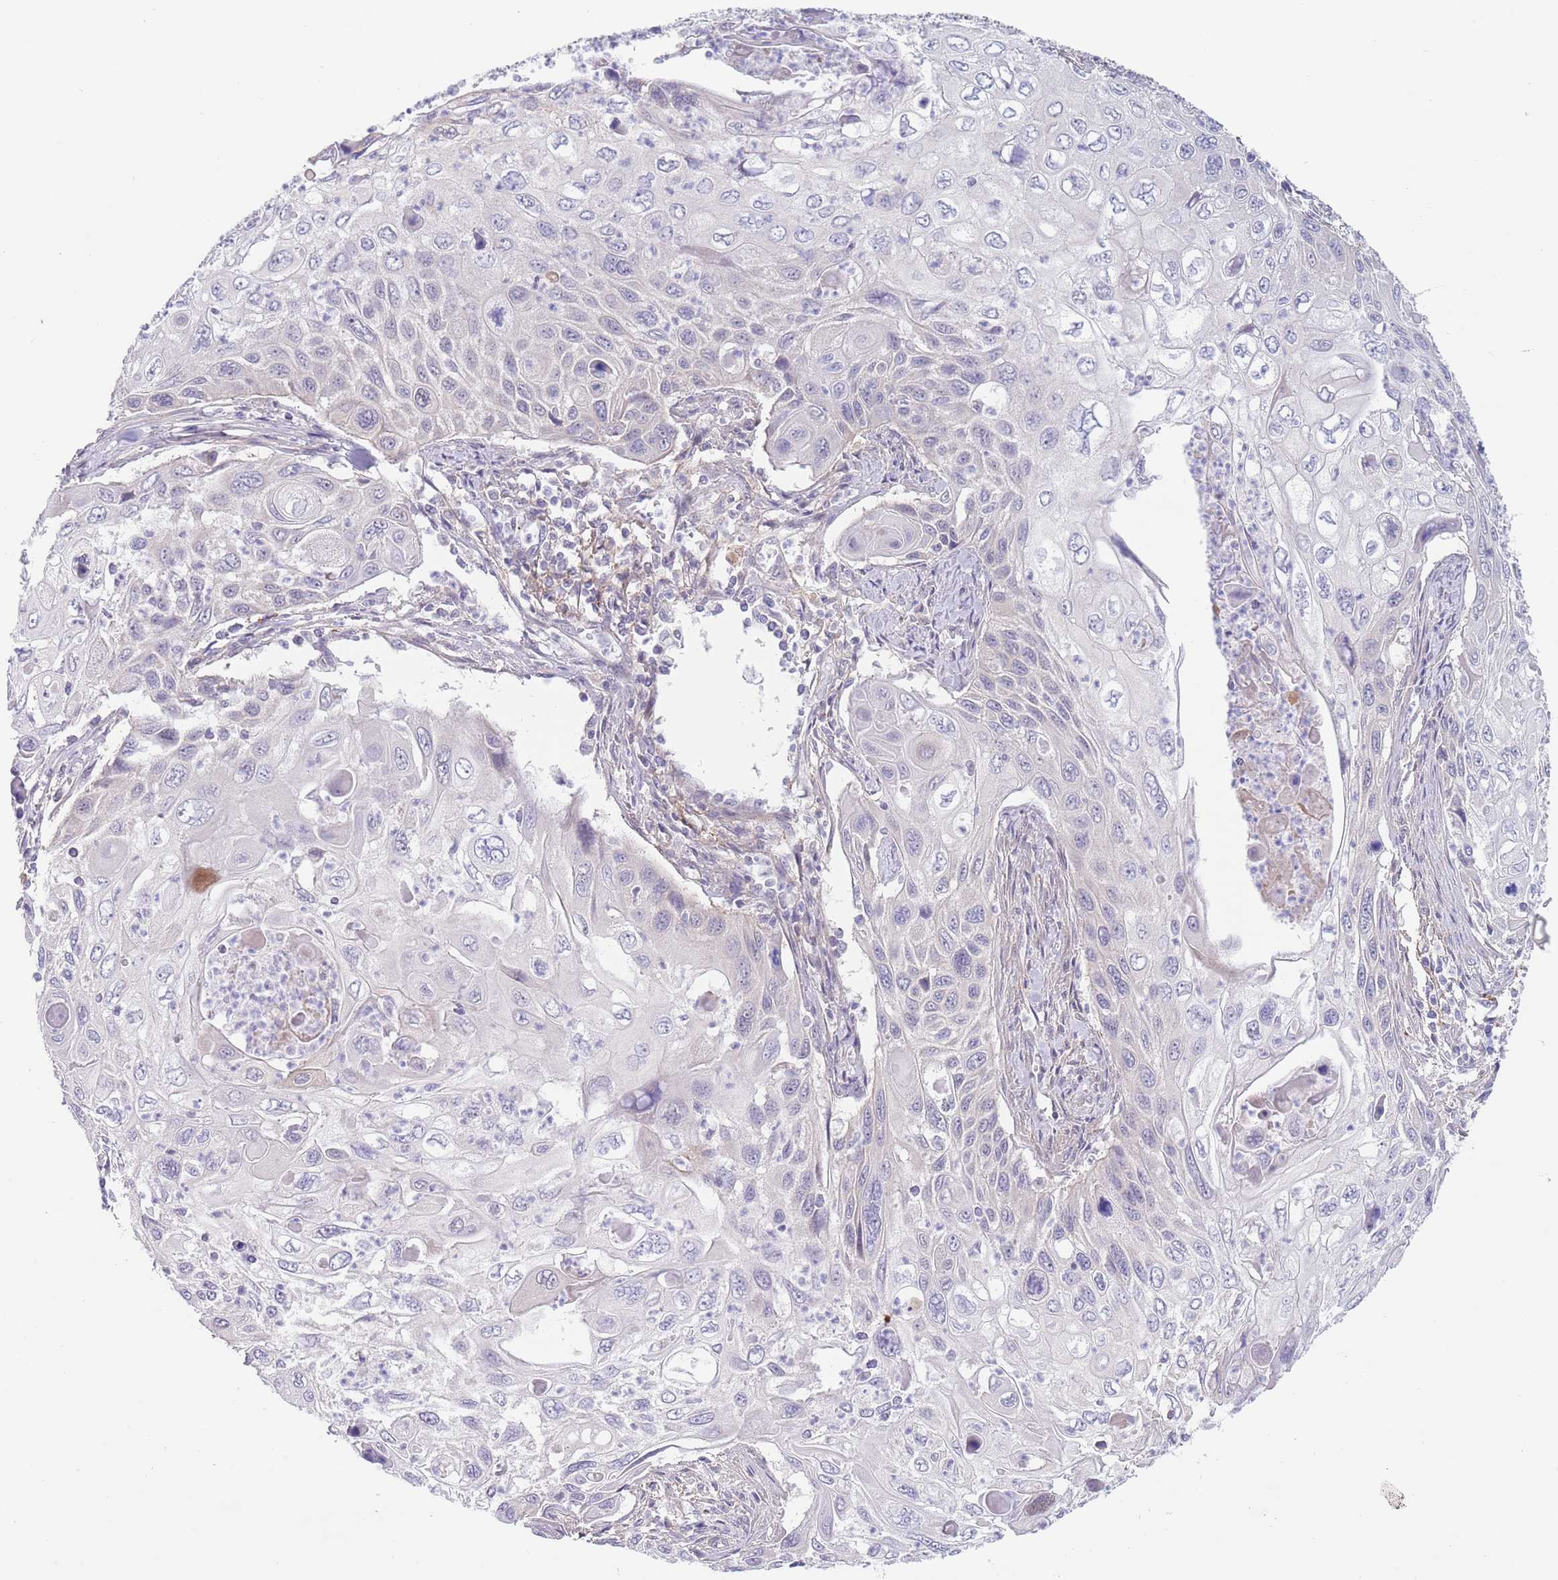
{"staining": {"intensity": "negative", "quantity": "none", "location": "none"}, "tissue": "cervical cancer", "cell_type": "Tumor cells", "image_type": "cancer", "snomed": [{"axis": "morphology", "description": "Squamous cell carcinoma, NOS"}, {"axis": "topography", "description": "Cervix"}], "caption": "There is no significant positivity in tumor cells of cervical squamous cell carcinoma.", "gene": "RNF169", "patient": {"sex": "female", "age": 70}}